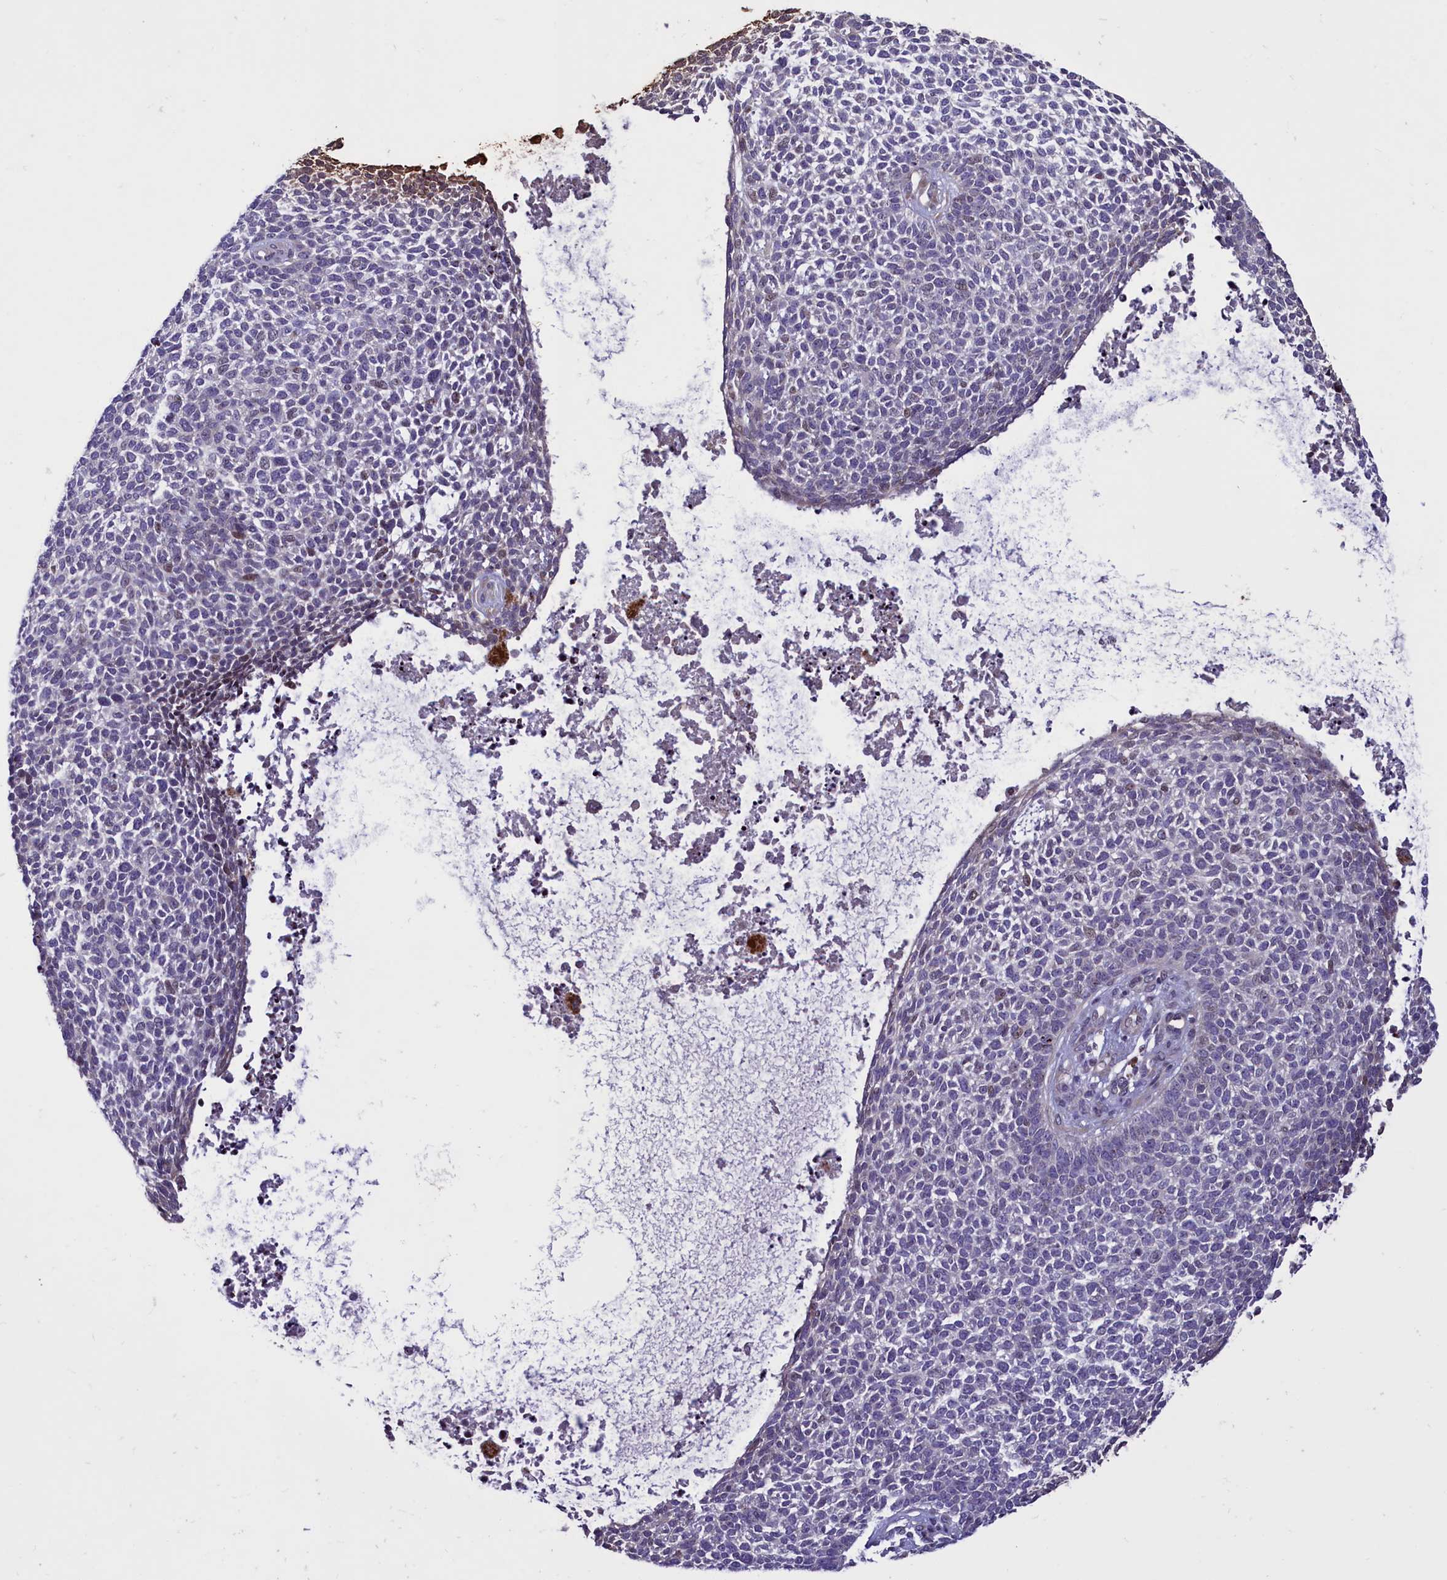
{"staining": {"intensity": "negative", "quantity": "none", "location": "none"}, "tissue": "skin cancer", "cell_type": "Tumor cells", "image_type": "cancer", "snomed": [{"axis": "morphology", "description": "Basal cell carcinoma"}, {"axis": "topography", "description": "Skin"}], "caption": "Immunohistochemical staining of skin cancer (basal cell carcinoma) shows no significant staining in tumor cells. (IHC, brightfield microscopy, high magnification).", "gene": "MAN2C1", "patient": {"sex": "female", "age": 84}}